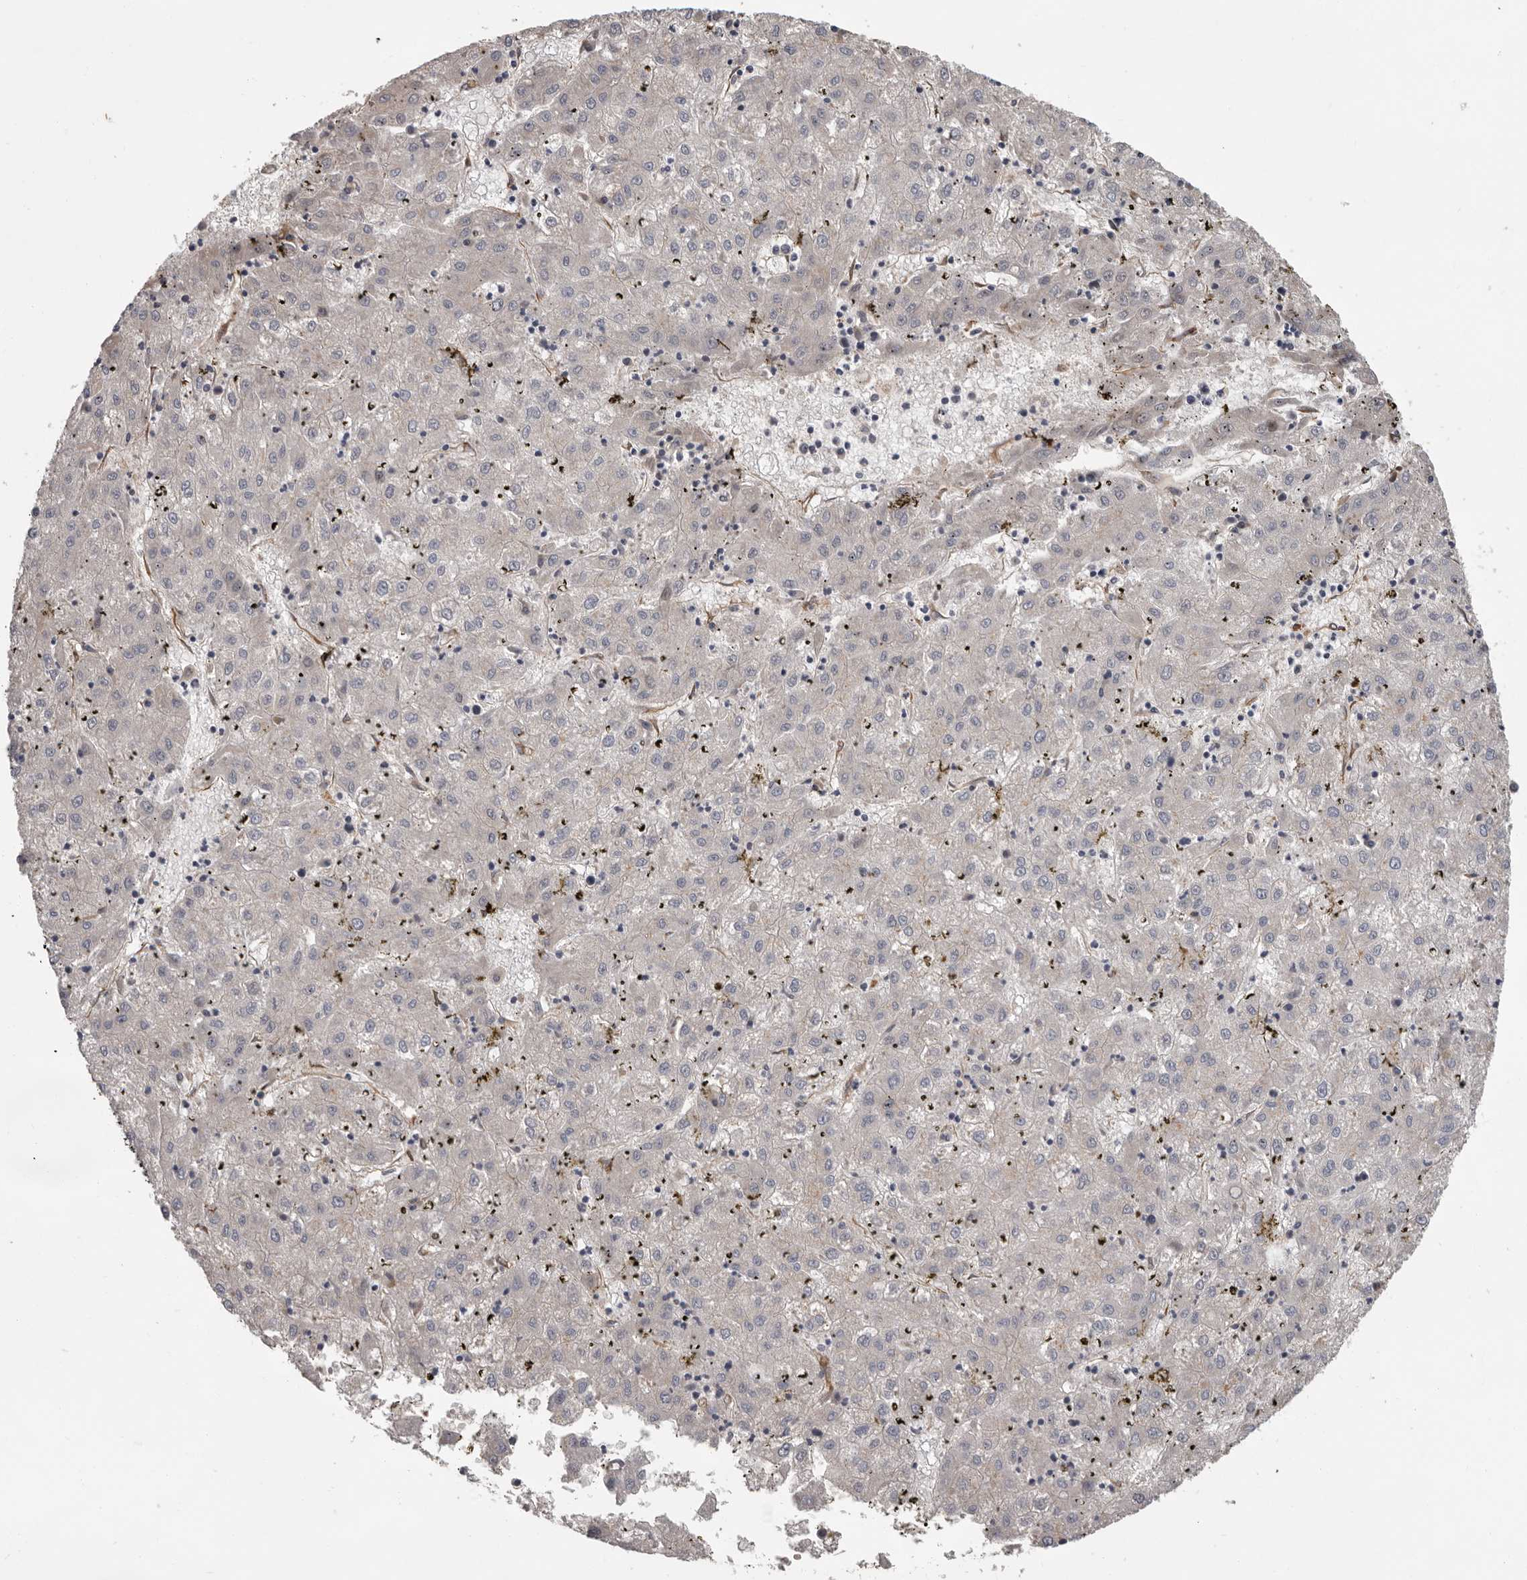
{"staining": {"intensity": "negative", "quantity": "none", "location": "none"}, "tissue": "liver cancer", "cell_type": "Tumor cells", "image_type": "cancer", "snomed": [{"axis": "morphology", "description": "Carcinoma, Hepatocellular, NOS"}, {"axis": "topography", "description": "Liver"}], "caption": "Immunohistochemical staining of human liver cancer exhibits no significant staining in tumor cells. (DAB (3,3'-diaminobenzidine) IHC visualized using brightfield microscopy, high magnification).", "gene": "MTF1", "patient": {"sex": "male", "age": 72}}